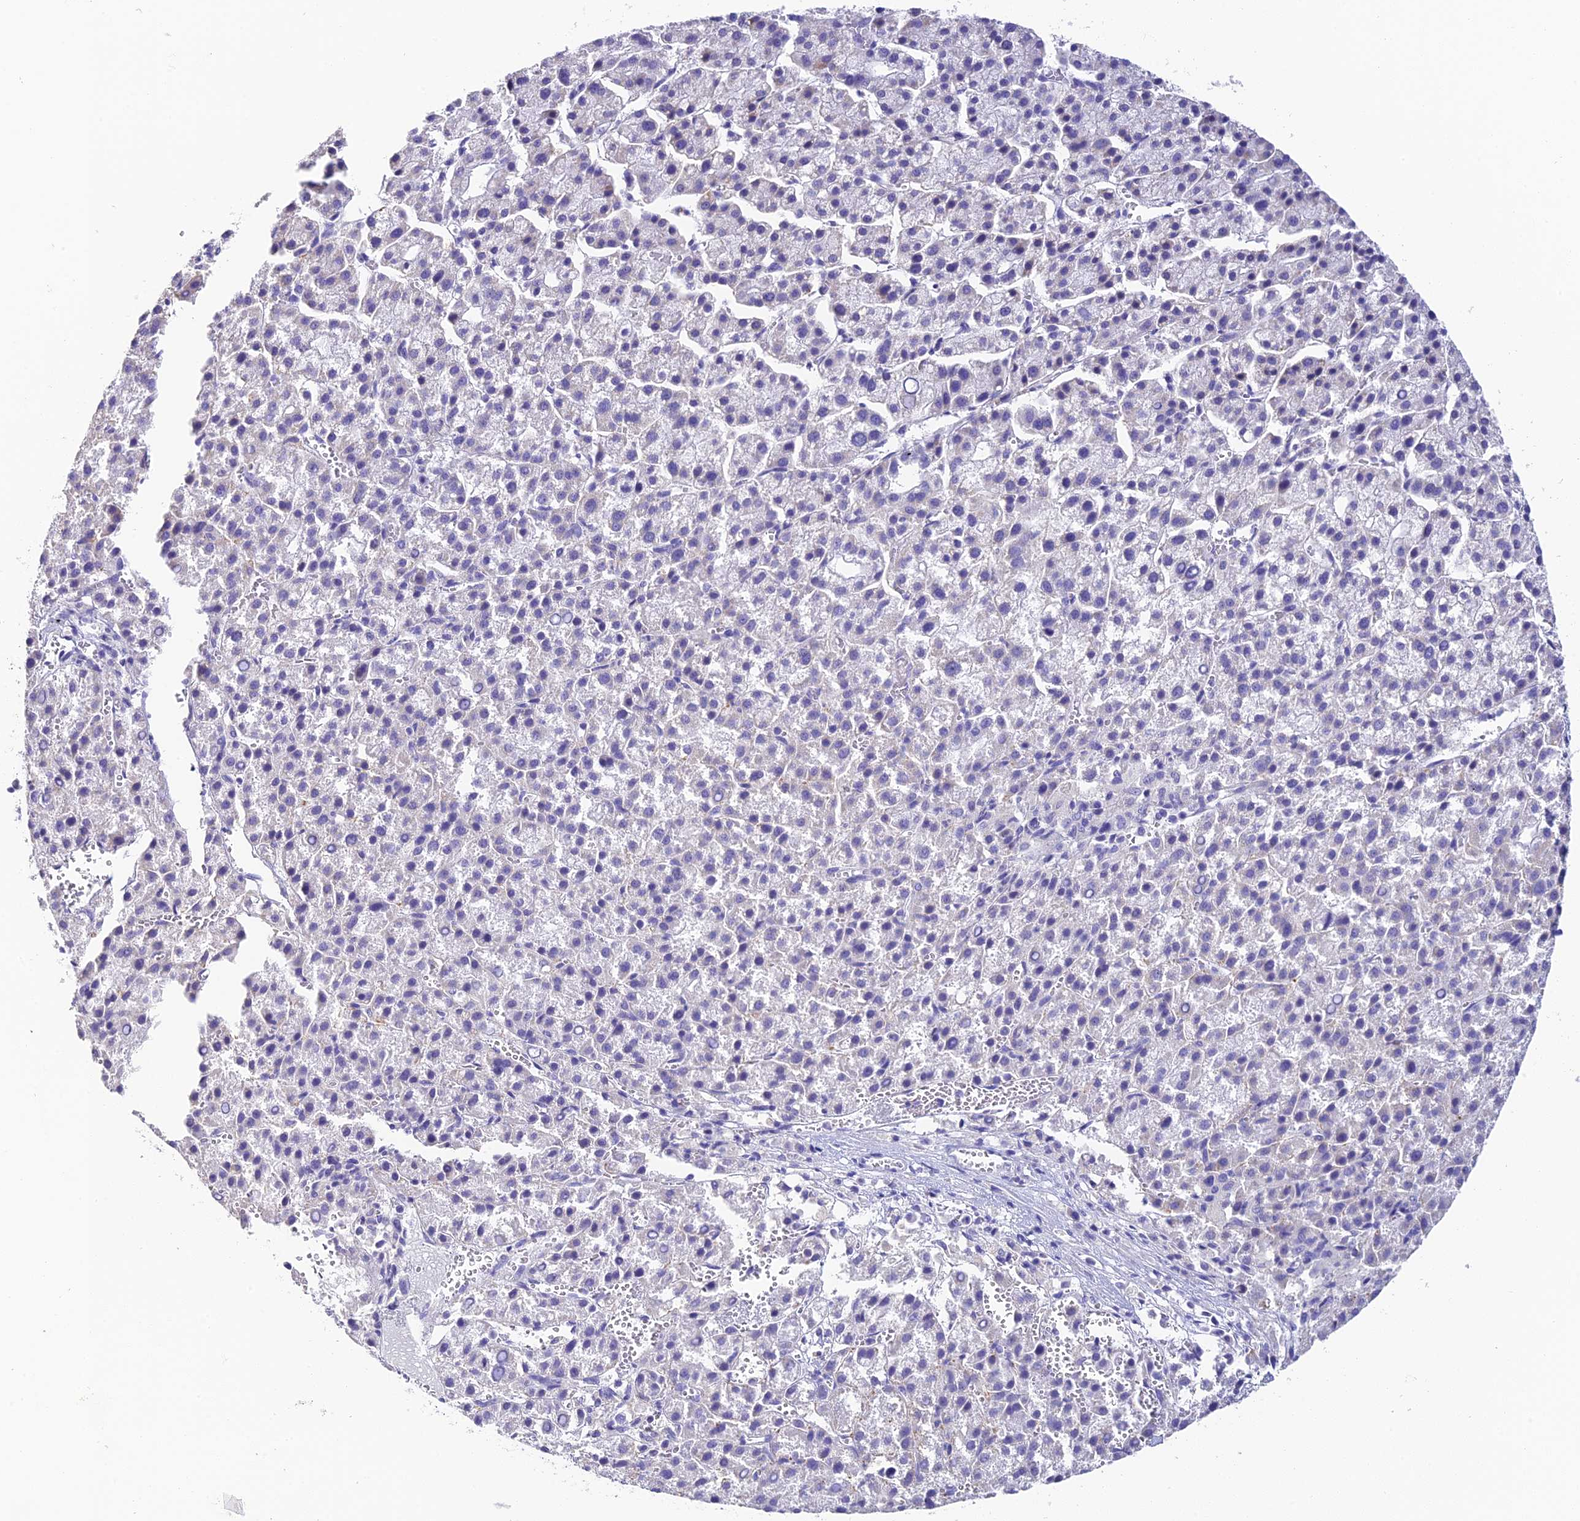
{"staining": {"intensity": "negative", "quantity": "none", "location": "none"}, "tissue": "liver cancer", "cell_type": "Tumor cells", "image_type": "cancer", "snomed": [{"axis": "morphology", "description": "Carcinoma, Hepatocellular, NOS"}, {"axis": "topography", "description": "Liver"}], "caption": "This photomicrograph is of liver cancer stained with immunohistochemistry to label a protein in brown with the nuclei are counter-stained blue. There is no expression in tumor cells.", "gene": "C12orf29", "patient": {"sex": "female", "age": 58}}